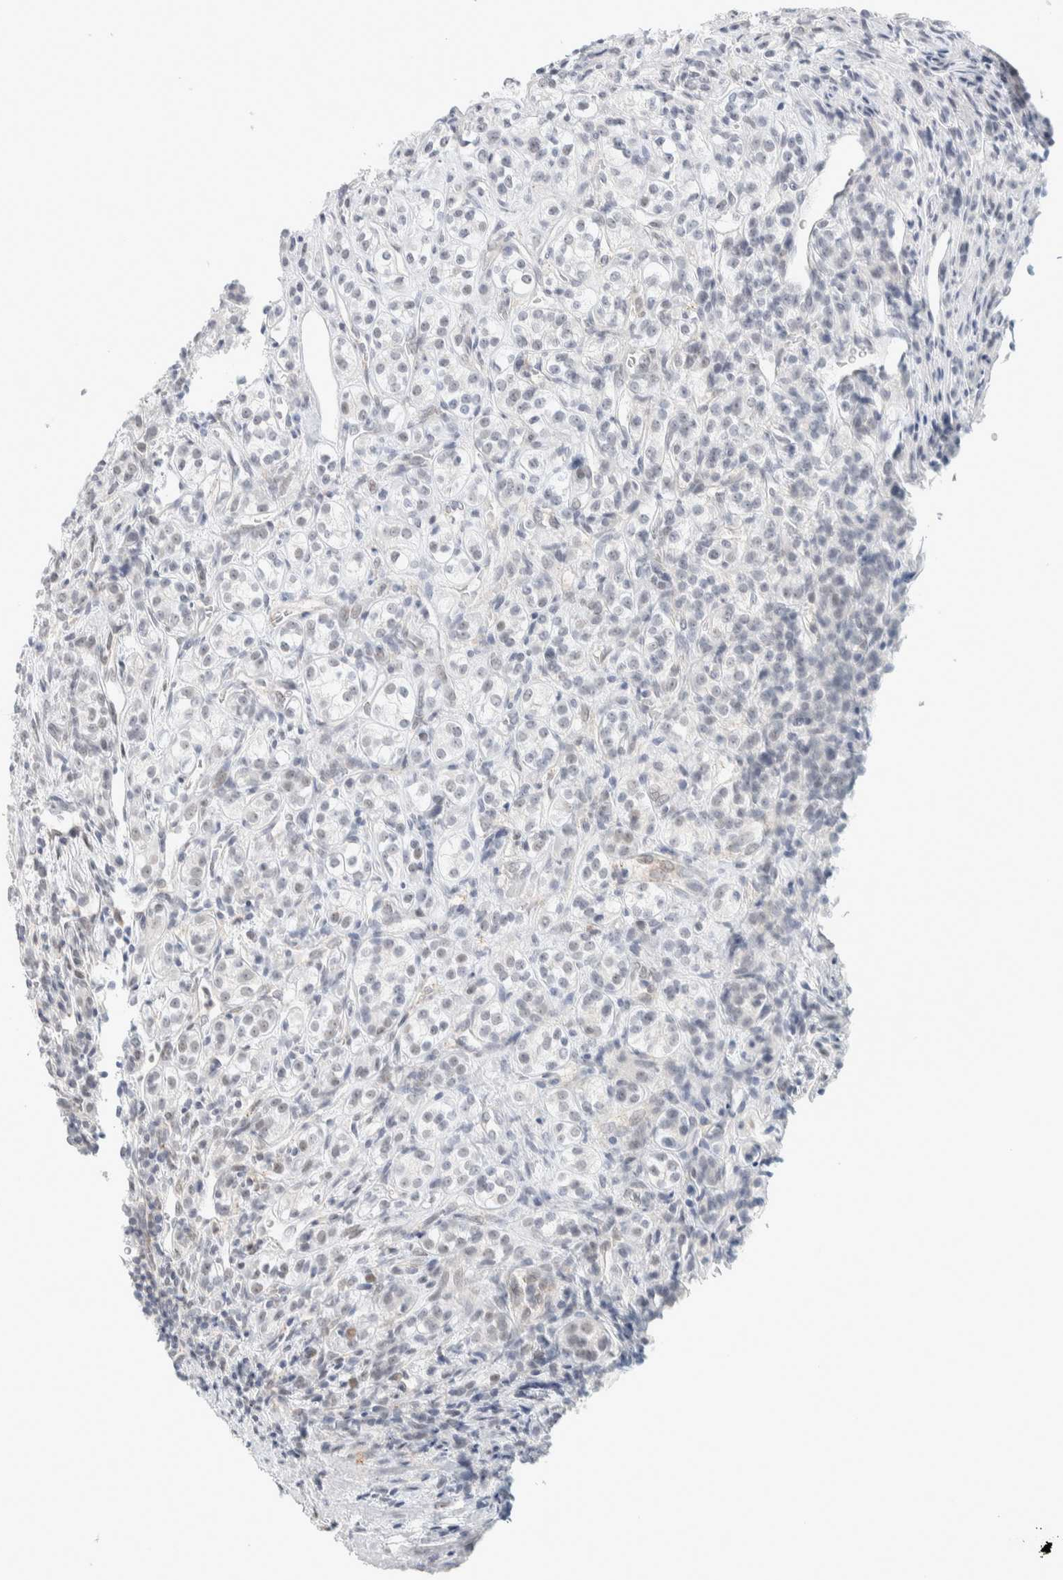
{"staining": {"intensity": "negative", "quantity": "none", "location": "none"}, "tissue": "renal cancer", "cell_type": "Tumor cells", "image_type": "cancer", "snomed": [{"axis": "morphology", "description": "Adenocarcinoma, NOS"}, {"axis": "topography", "description": "Kidney"}], "caption": "Tumor cells are negative for brown protein staining in renal cancer (adenocarcinoma).", "gene": "CDH17", "patient": {"sex": "male", "age": 77}}